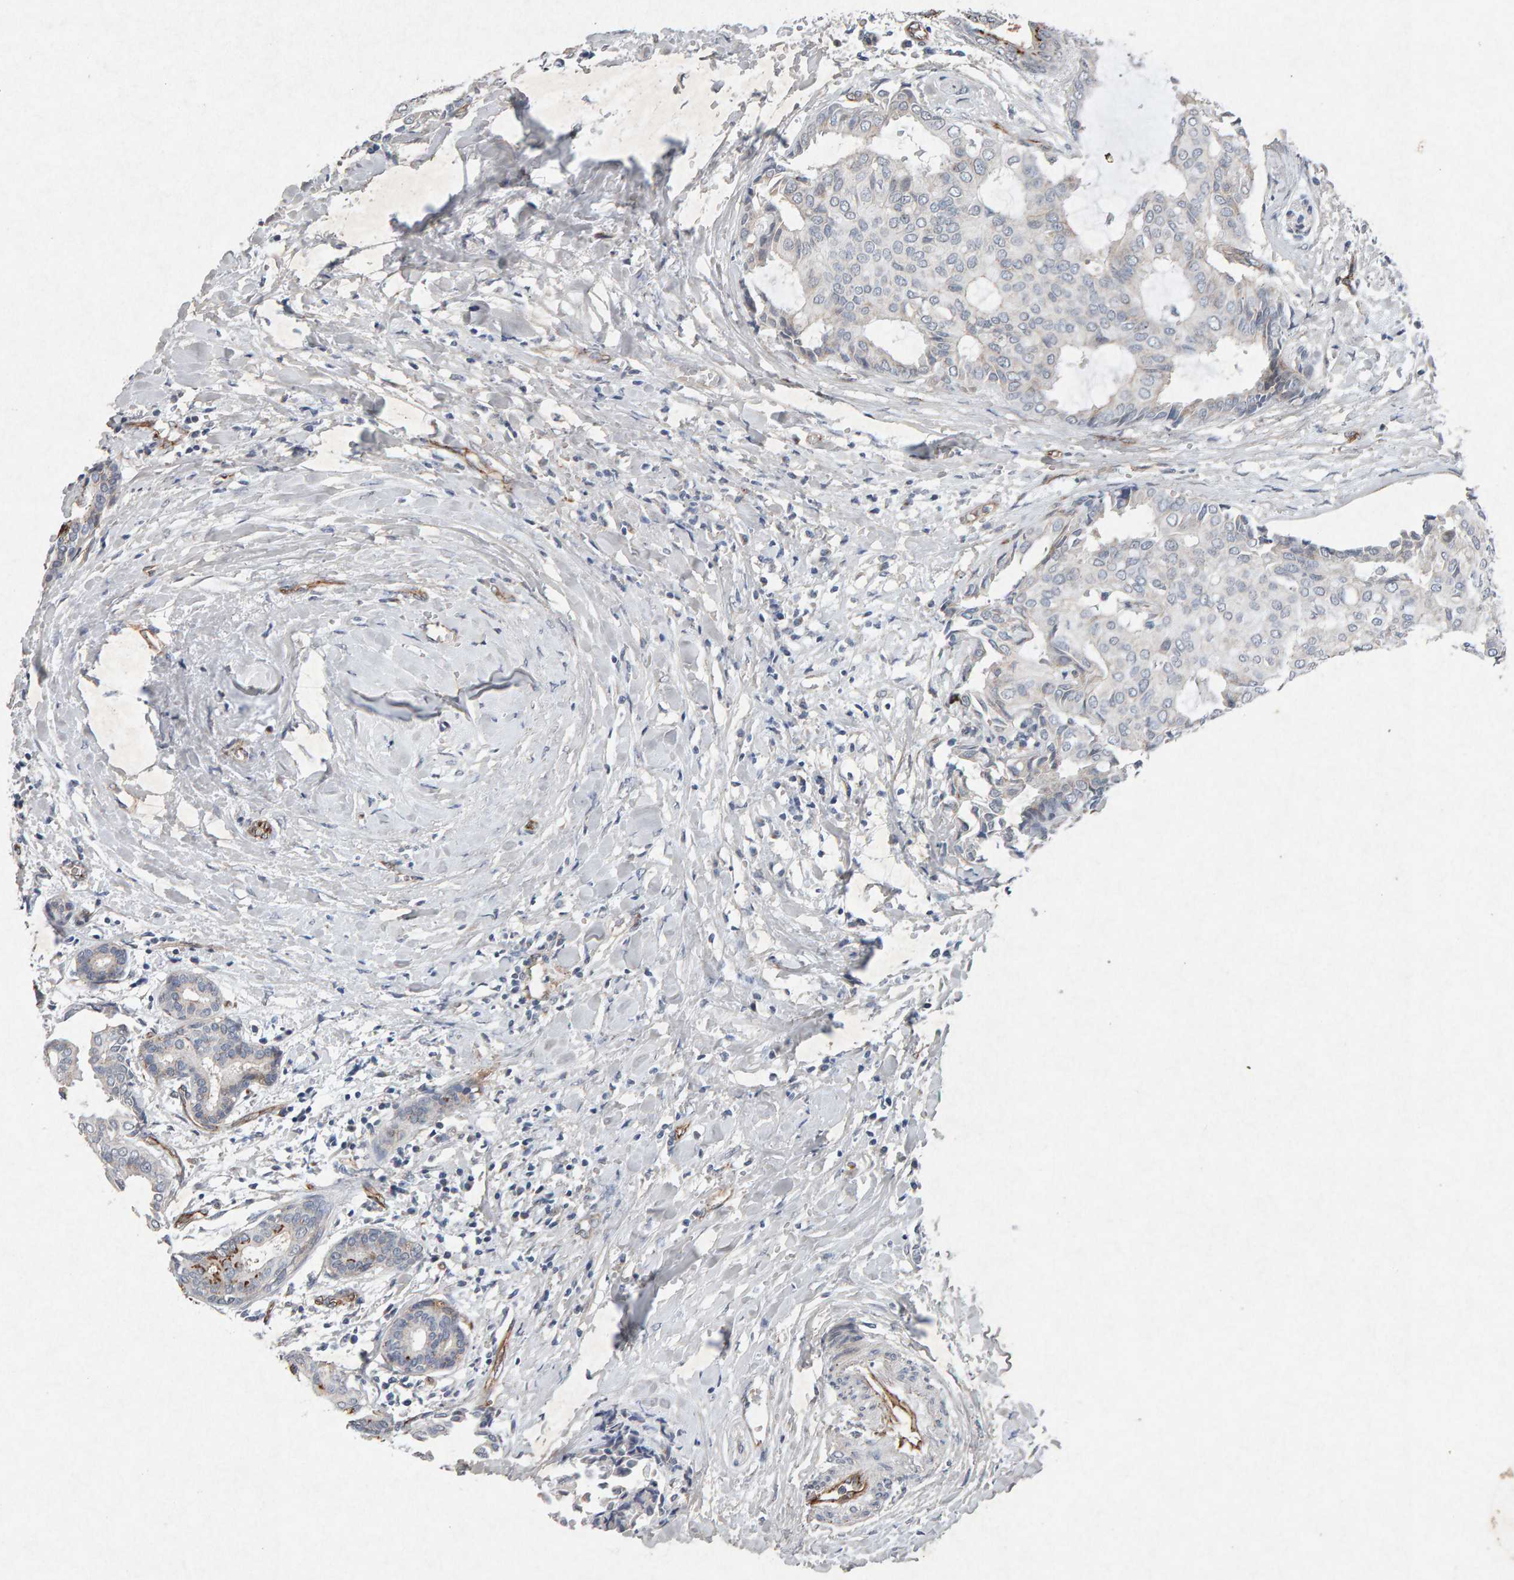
{"staining": {"intensity": "negative", "quantity": "none", "location": "none"}, "tissue": "head and neck cancer", "cell_type": "Tumor cells", "image_type": "cancer", "snomed": [{"axis": "morphology", "description": "Adenocarcinoma, NOS"}, {"axis": "topography", "description": "Salivary gland"}, {"axis": "topography", "description": "Head-Neck"}], "caption": "Immunohistochemical staining of human head and neck cancer (adenocarcinoma) reveals no significant expression in tumor cells. The staining is performed using DAB brown chromogen with nuclei counter-stained in using hematoxylin.", "gene": "PTPRM", "patient": {"sex": "female", "age": 59}}